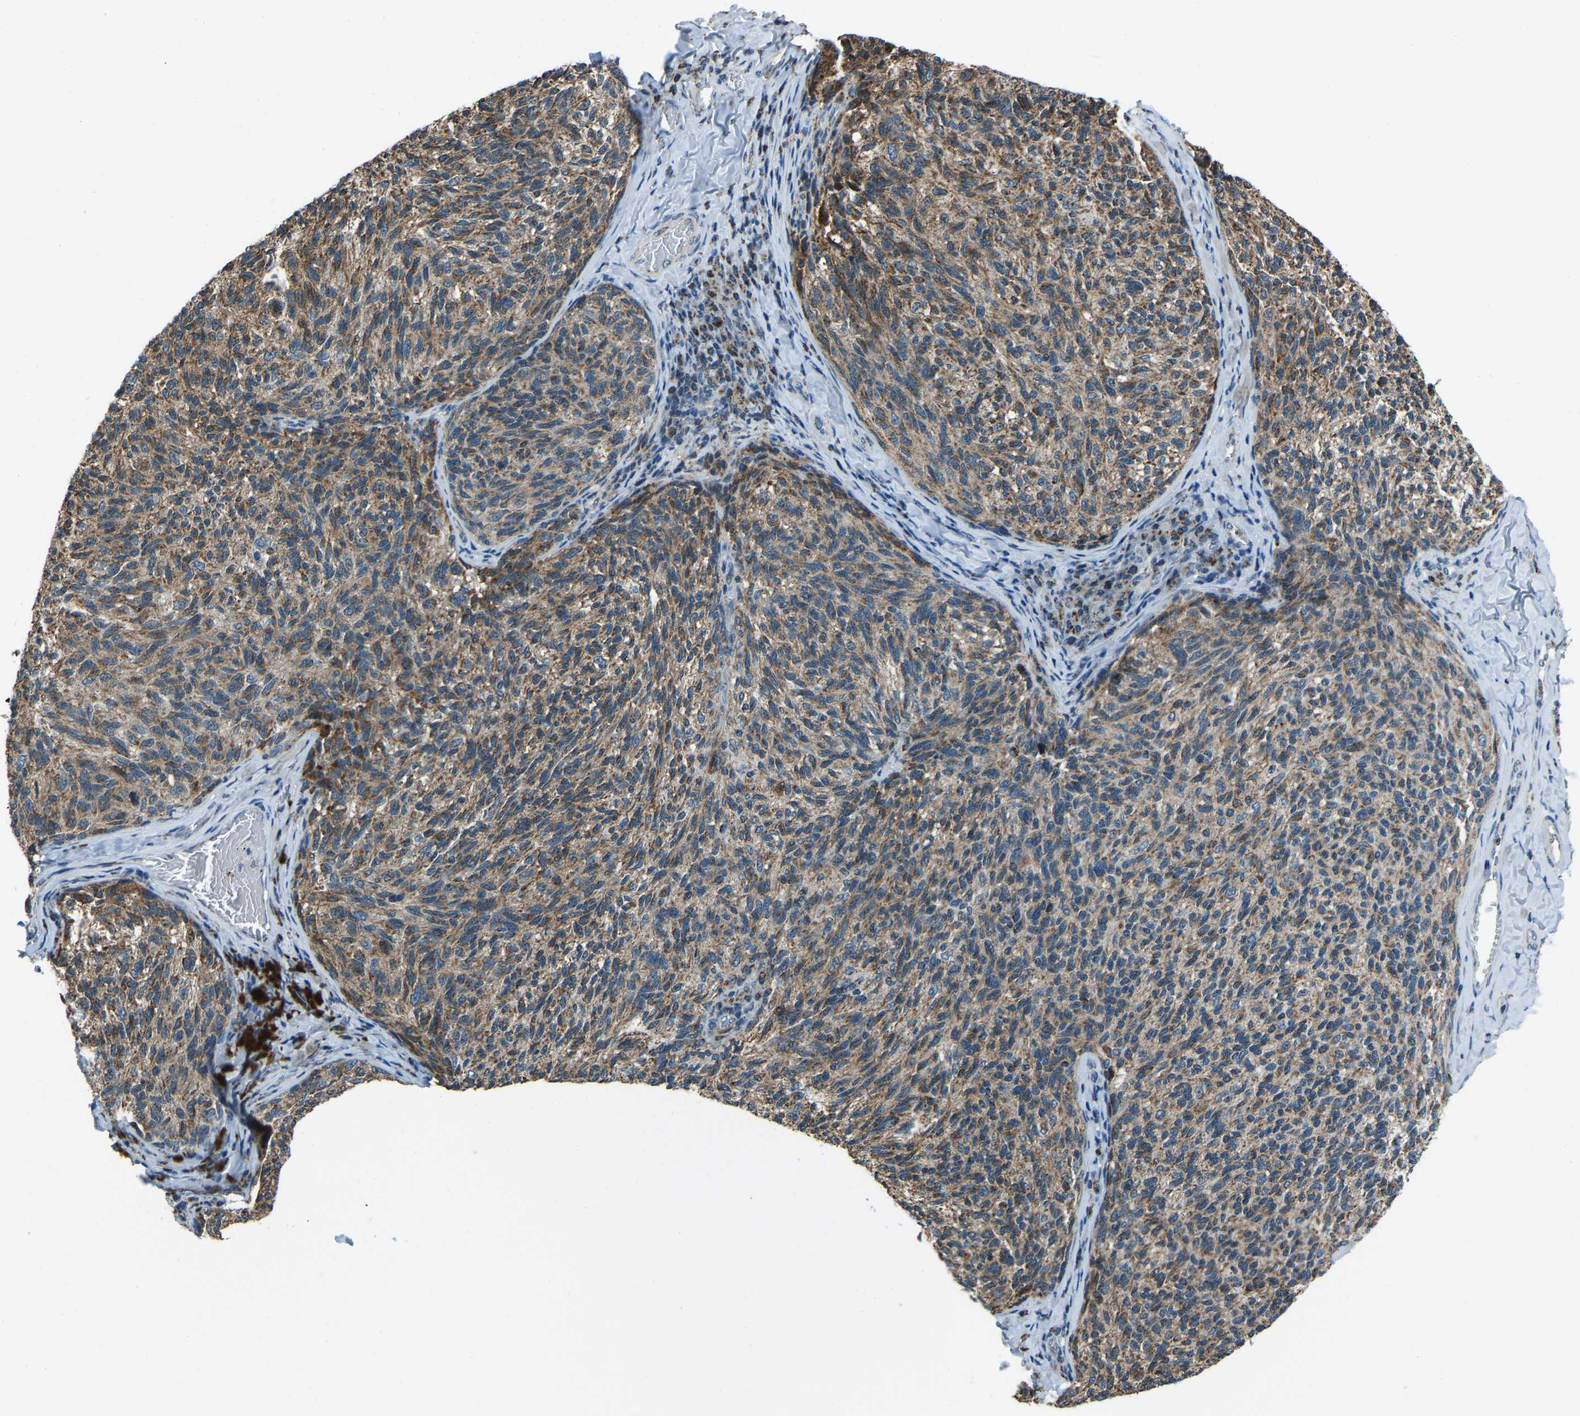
{"staining": {"intensity": "moderate", "quantity": ">75%", "location": "cytoplasmic/membranous"}, "tissue": "melanoma", "cell_type": "Tumor cells", "image_type": "cancer", "snomed": [{"axis": "morphology", "description": "Malignant melanoma, NOS"}, {"axis": "topography", "description": "Skin"}], "caption": "The immunohistochemical stain shows moderate cytoplasmic/membranous expression in tumor cells of malignant melanoma tissue. The protein of interest is shown in brown color, while the nuclei are stained blue.", "gene": "RBM33", "patient": {"sex": "female", "age": 73}}